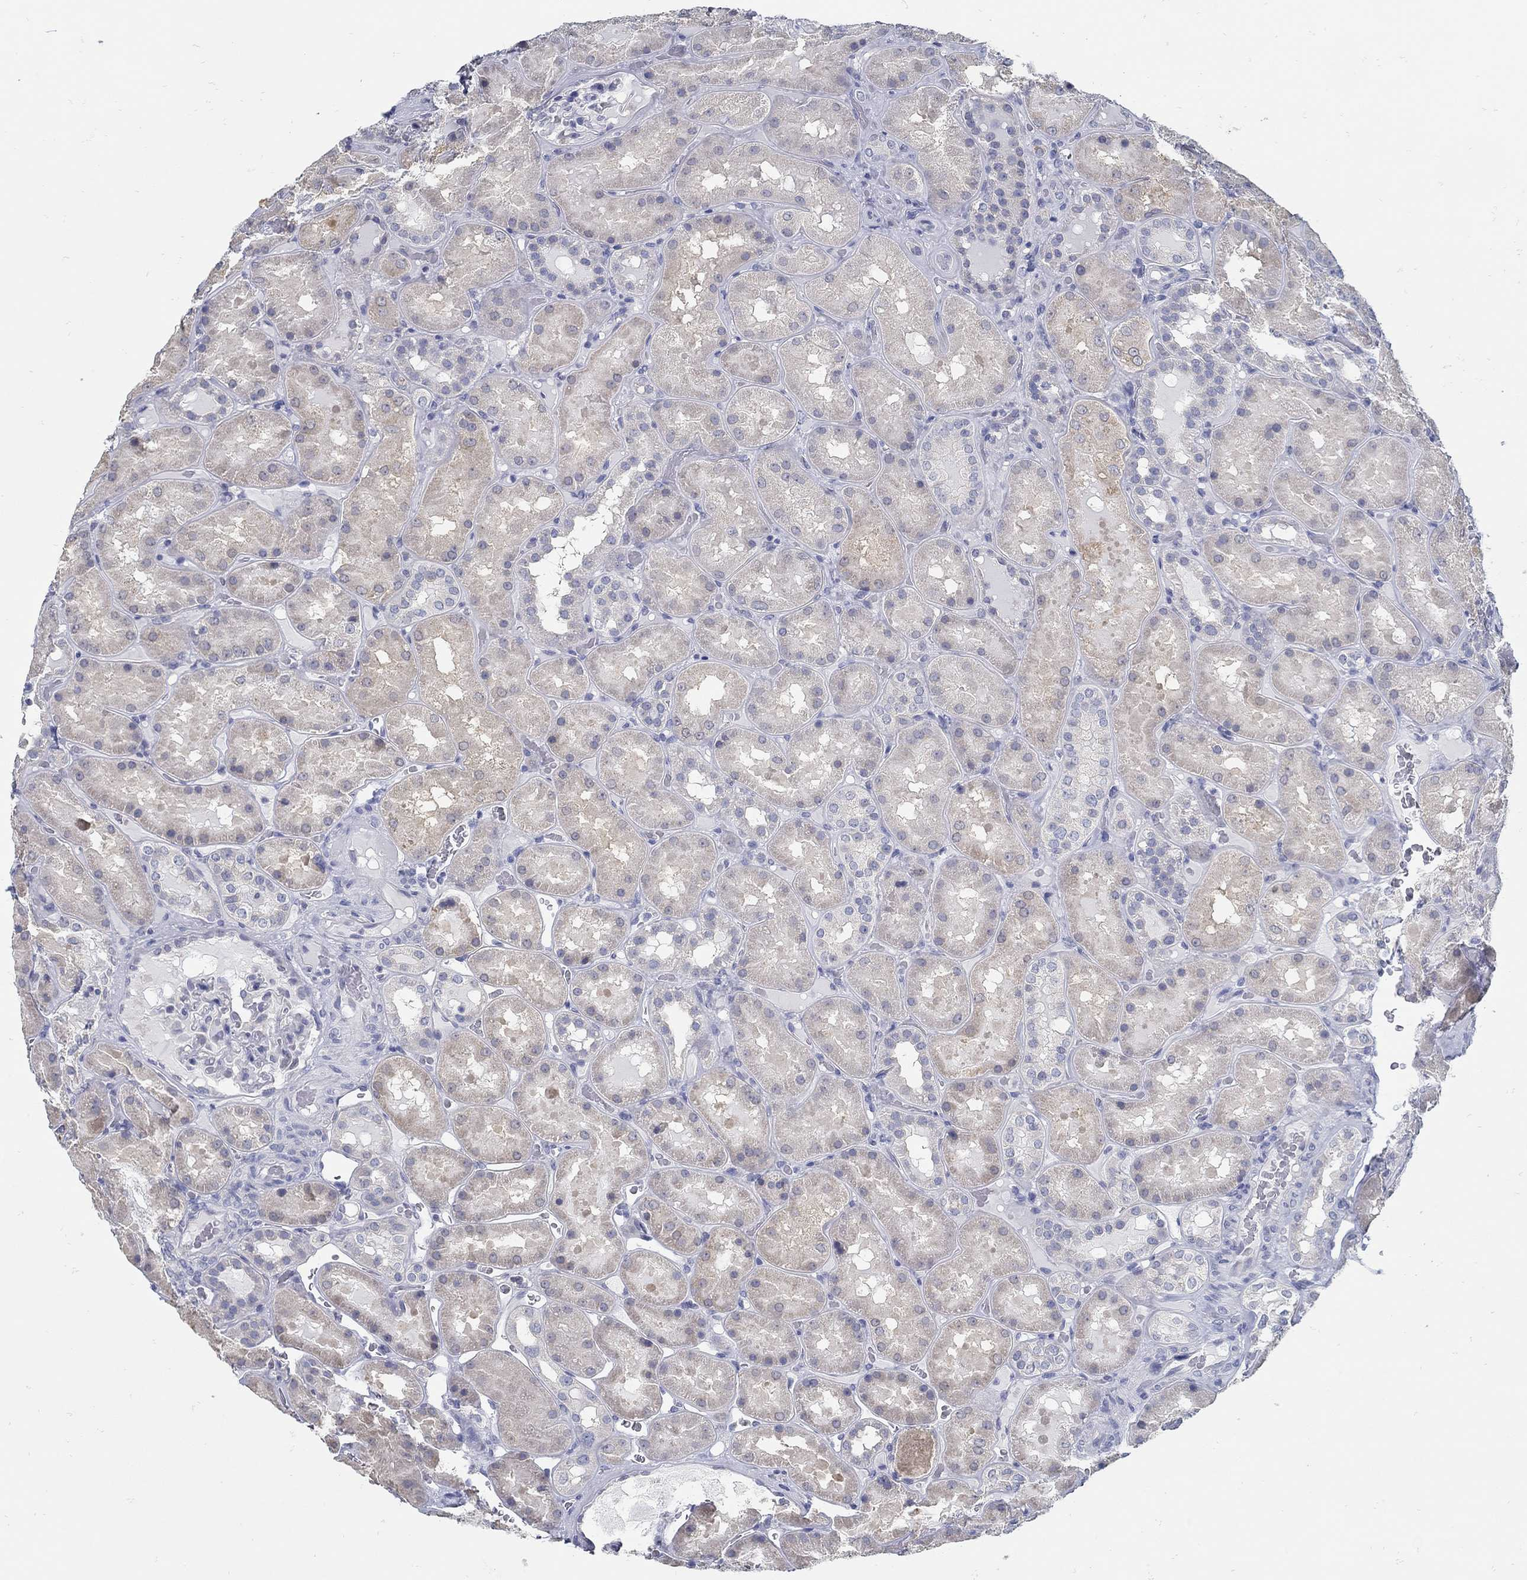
{"staining": {"intensity": "negative", "quantity": "none", "location": "none"}, "tissue": "kidney", "cell_type": "Cells in glomeruli", "image_type": "normal", "snomed": [{"axis": "morphology", "description": "Normal tissue, NOS"}, {"axis": "topography", "description": "Kidney"}], "caption": "DAB (3,3'-diaminobenzidine) immunohistochemical staining of benign human kidney reveals no significant positivity in cells in glomeruli. Nuclei are stained in blue.", "gene": "ZFAND4", "patient": {"sex": "male", "age": 73}}